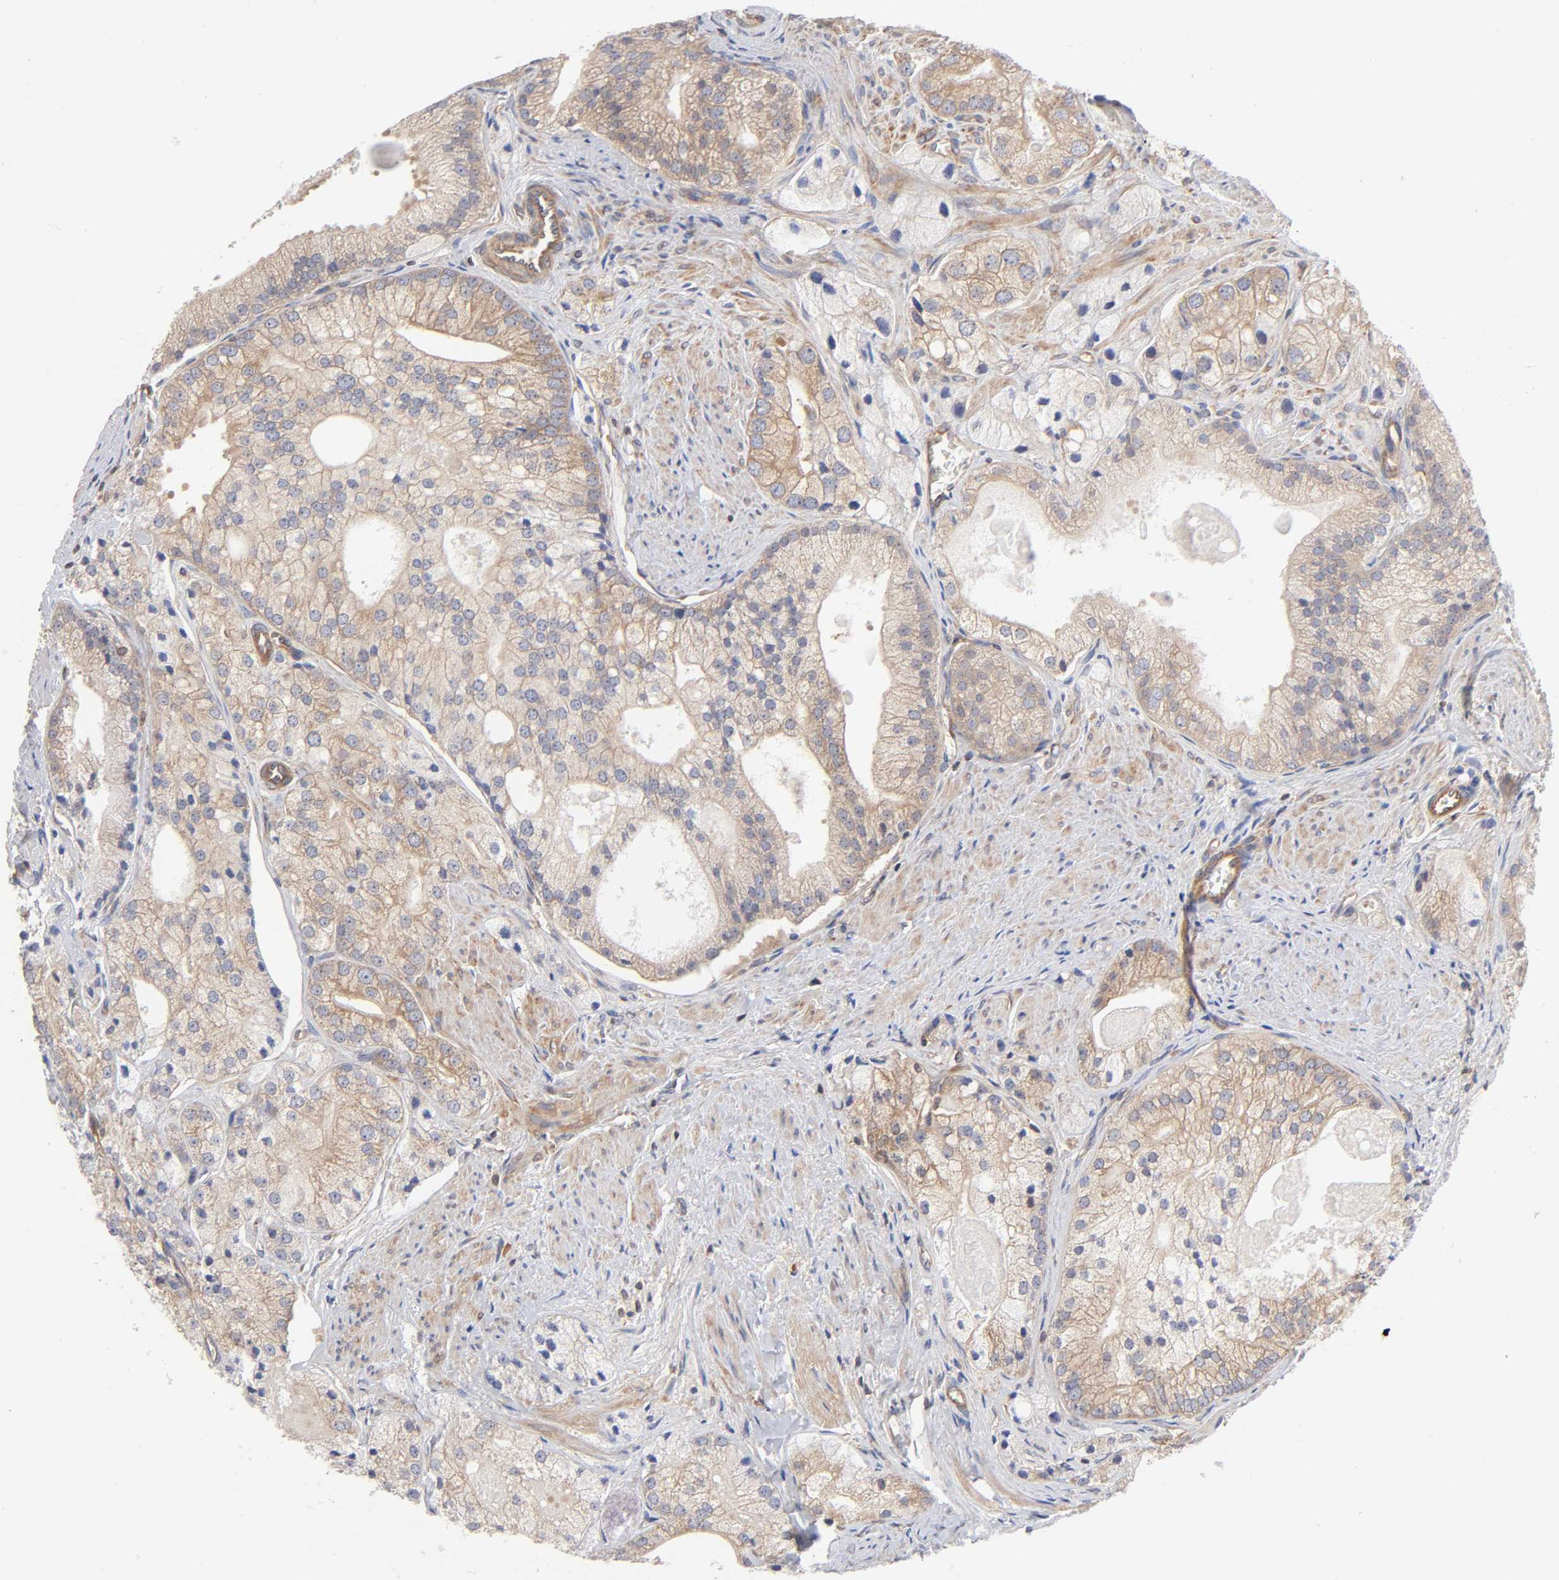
{"staining": {"intensity": "weak", "quantity": ">75%", "location": "cytoplasmic/membranous"}, "tissue": "prostate cancer", "cell_type": "Tumor cells", "image_type": "cancer", "snomed": [{"axis": "morphology", "description": "Adenocarcinoma, Low grade"}, {"axis": "topography", "description": "Prostate"}], "caption": "IHC photomicrograph of neoplastic tissue: prostate cancer stained using immunohistochemistry shows low levels of weak protein expression localized specifically in the cytoplasmic/membranous of tumor cells, appearing as a cytoplasmic/membranous brown color.", "gene": "STRN3", "patient": {"sex": "male", "age": 69}}